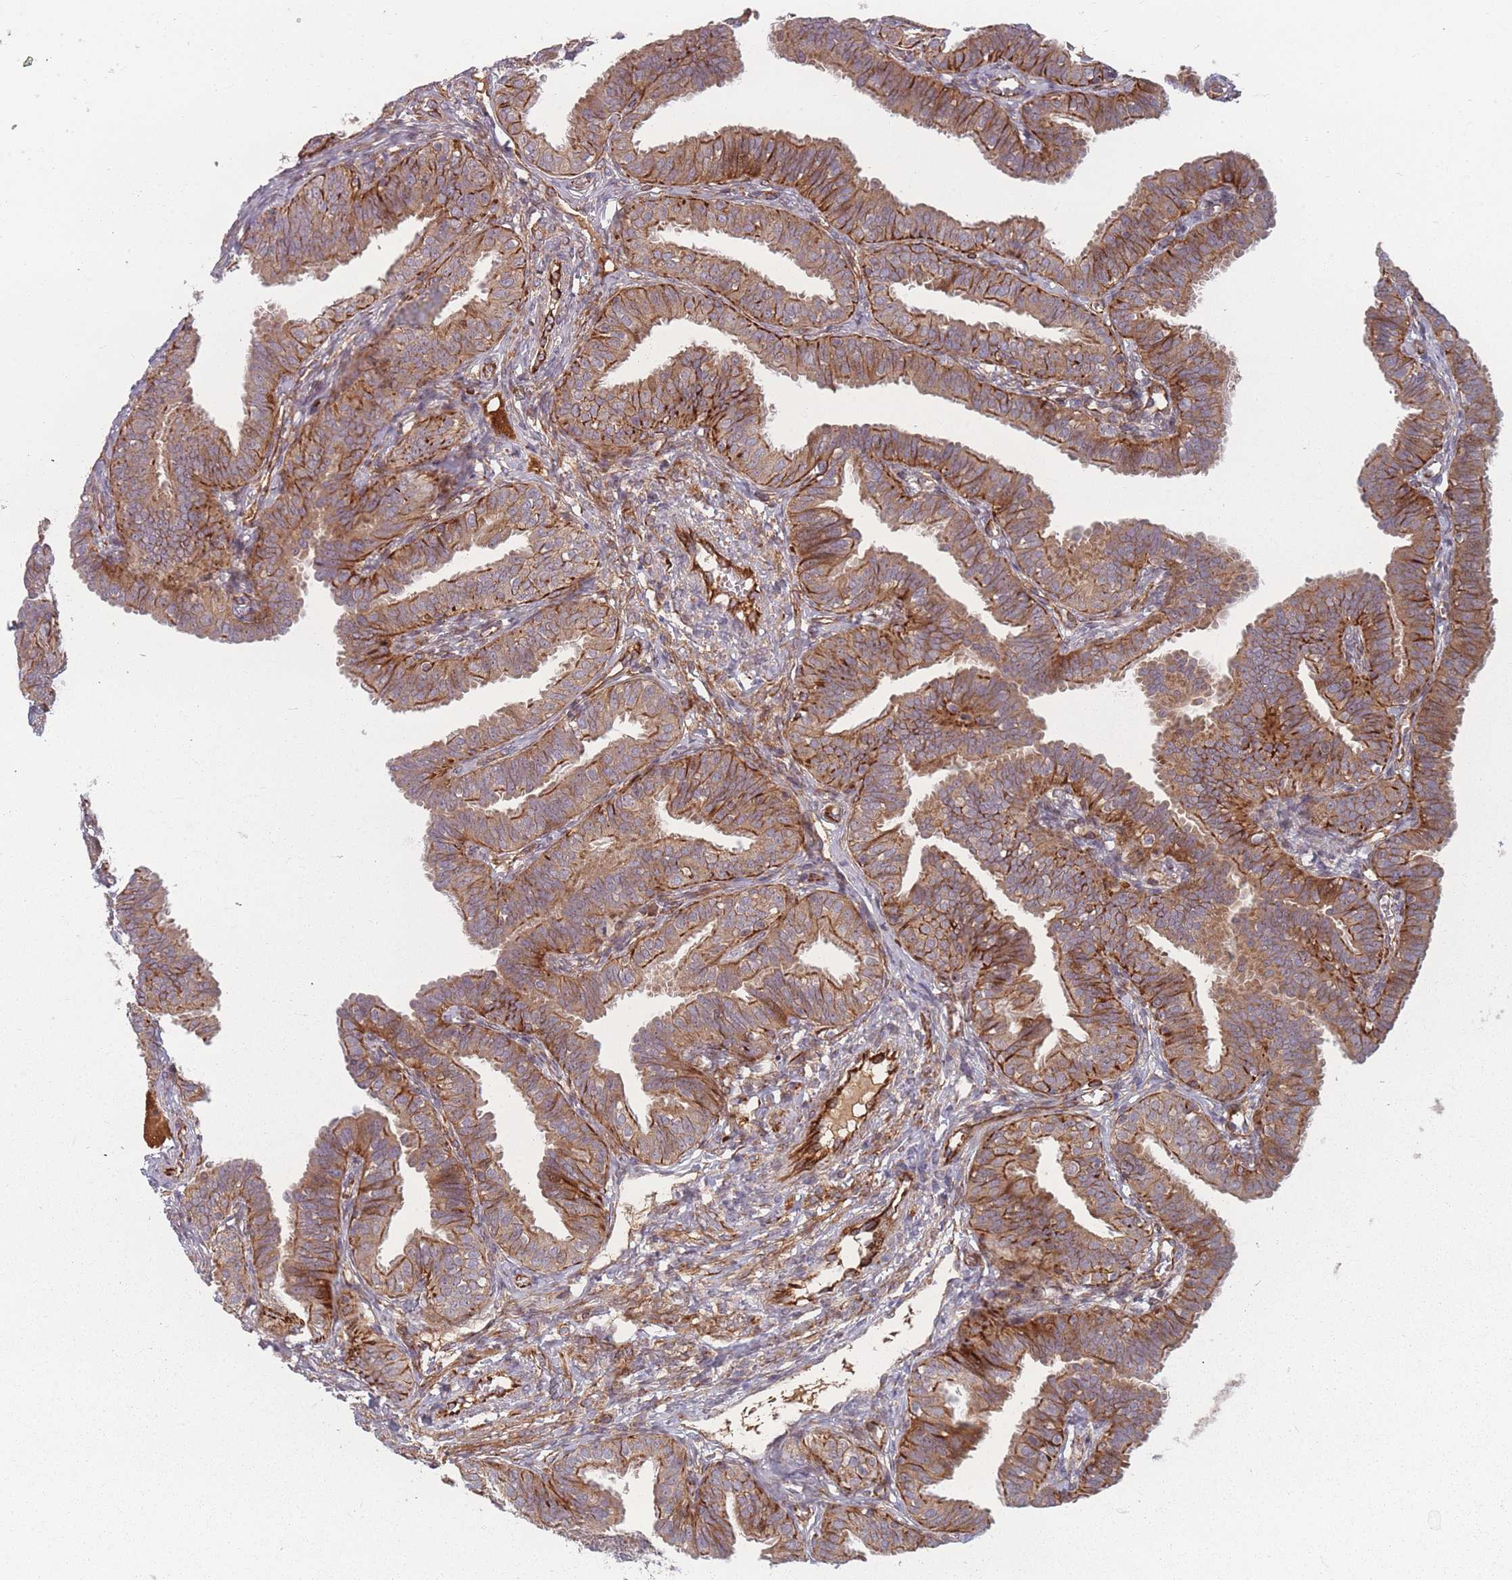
{"staining": {"intensity": "moderate", "quantity": ">75%", "location": "cytoplasmic/membranous"}, "tissue": "fallopian tube", "cell_type": "Glandular cells", "image_type": "normal", "snomed": [{"axis": "morphology", "description": "Normal tissue, NOS"}, {"axis": "topography", "description": "Fallopian tube"}], "caption": "Protein analysis of benign fallopian tube shows moderate cytoplasmic/membranous expression in approximately >75% of glandular cells. The protein is shown in brown color, while the nuclei are stained blue.", "gene": "EEF1AKMT2", "patient": {"sex": "female", "age": 35}}